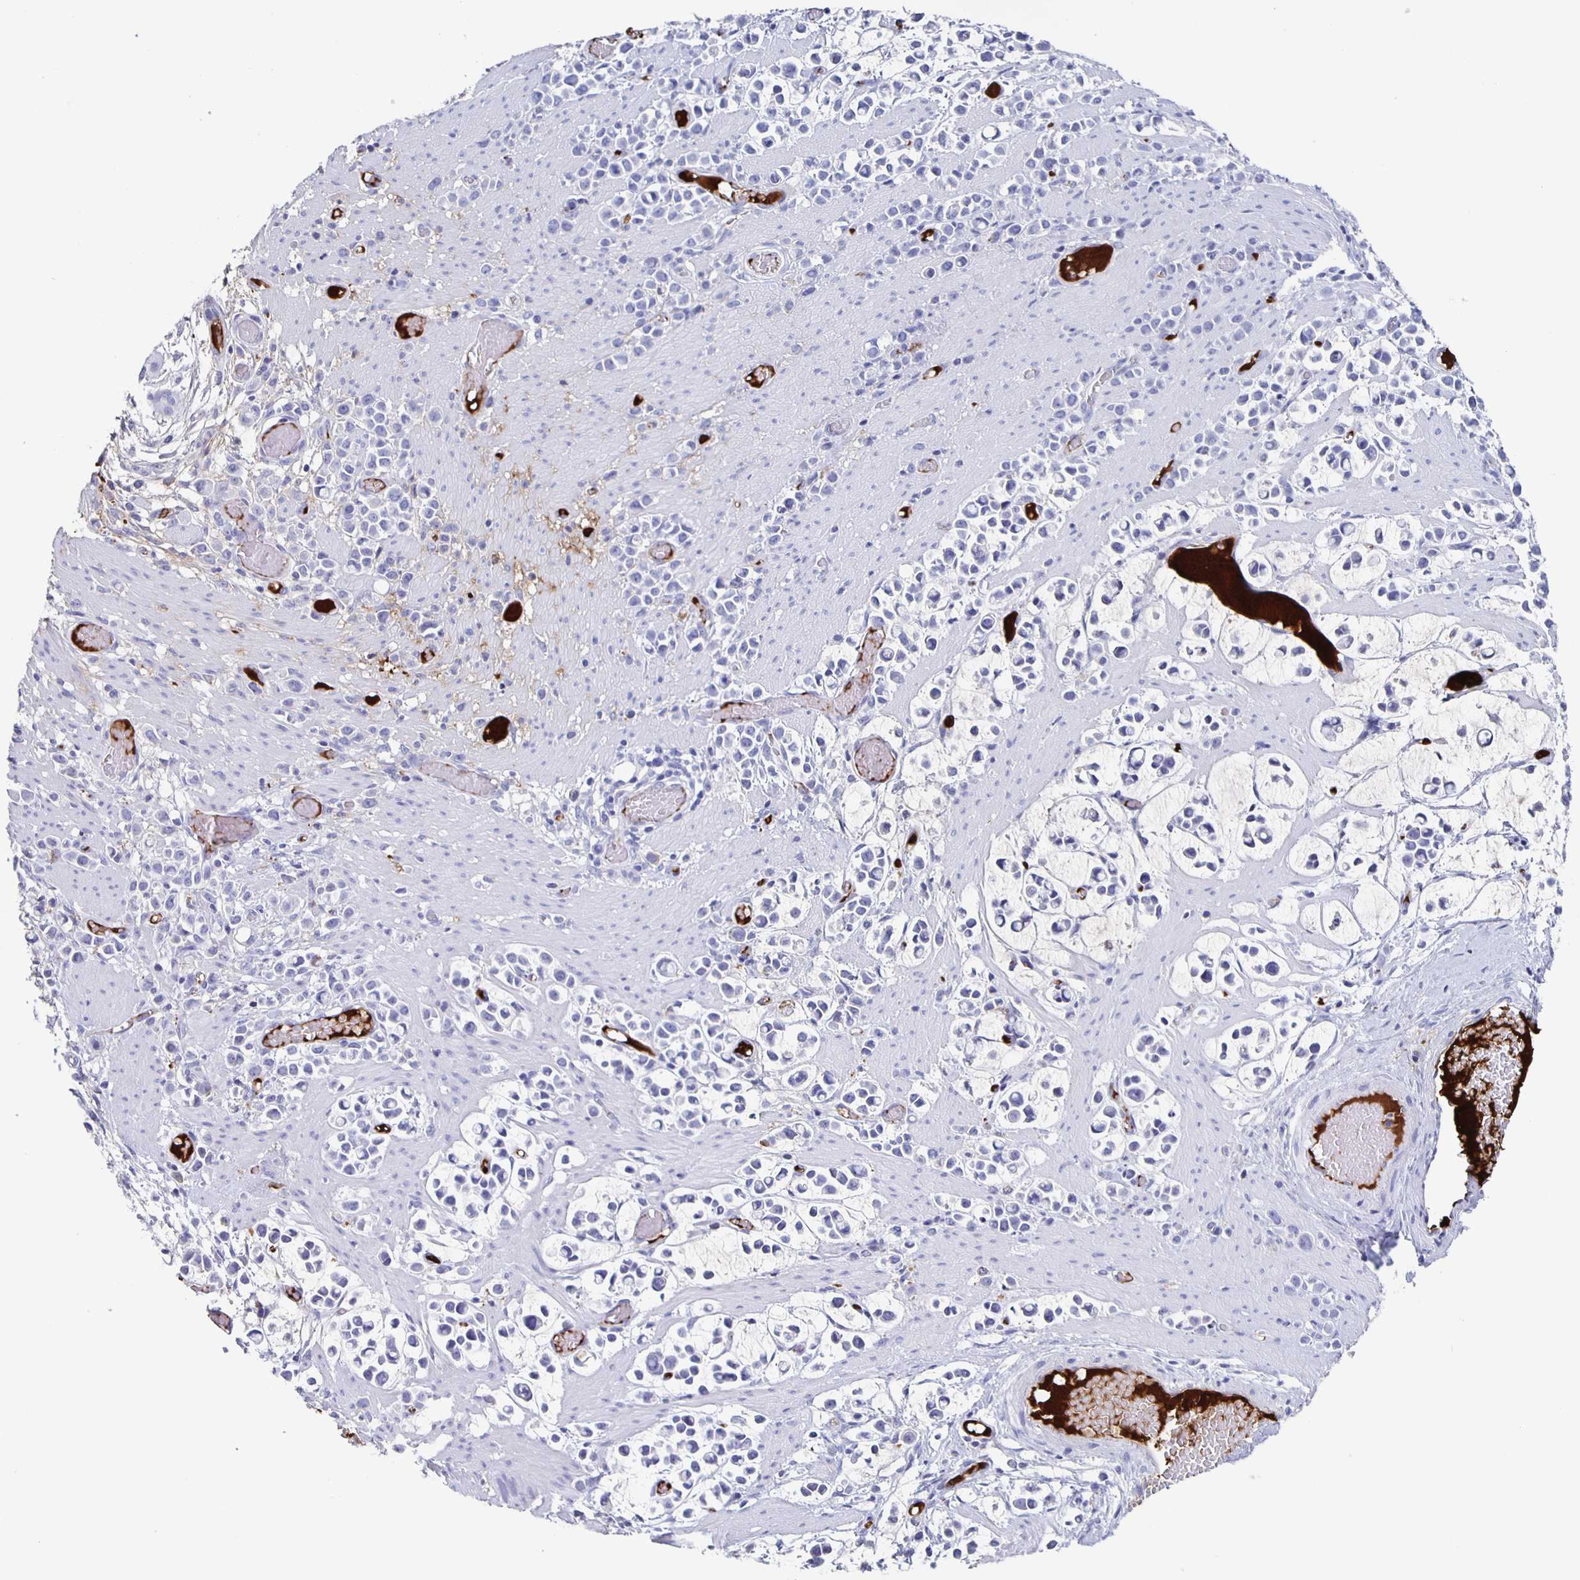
{"staining": {"intensity": "negative", "quantity": "none", "location": "none"}, "tissue": "stomach cancer", "cell_type": "Tumor cells", "image_type": "cancer", "snomed": [{"axis": "morphology", "description": "Adenocarcinoma, NOS"}, {"axis": "topography", "description": "Stomach"}], "caption": "High power microscopy image of an immunohistochemistry (IHC) photomicrograph of stomach cancer (adenocarcinoma), revealing no significant positivity in tumor cells.", "gene": "FGA", "patient": {"sex": "male", "age": 82}}